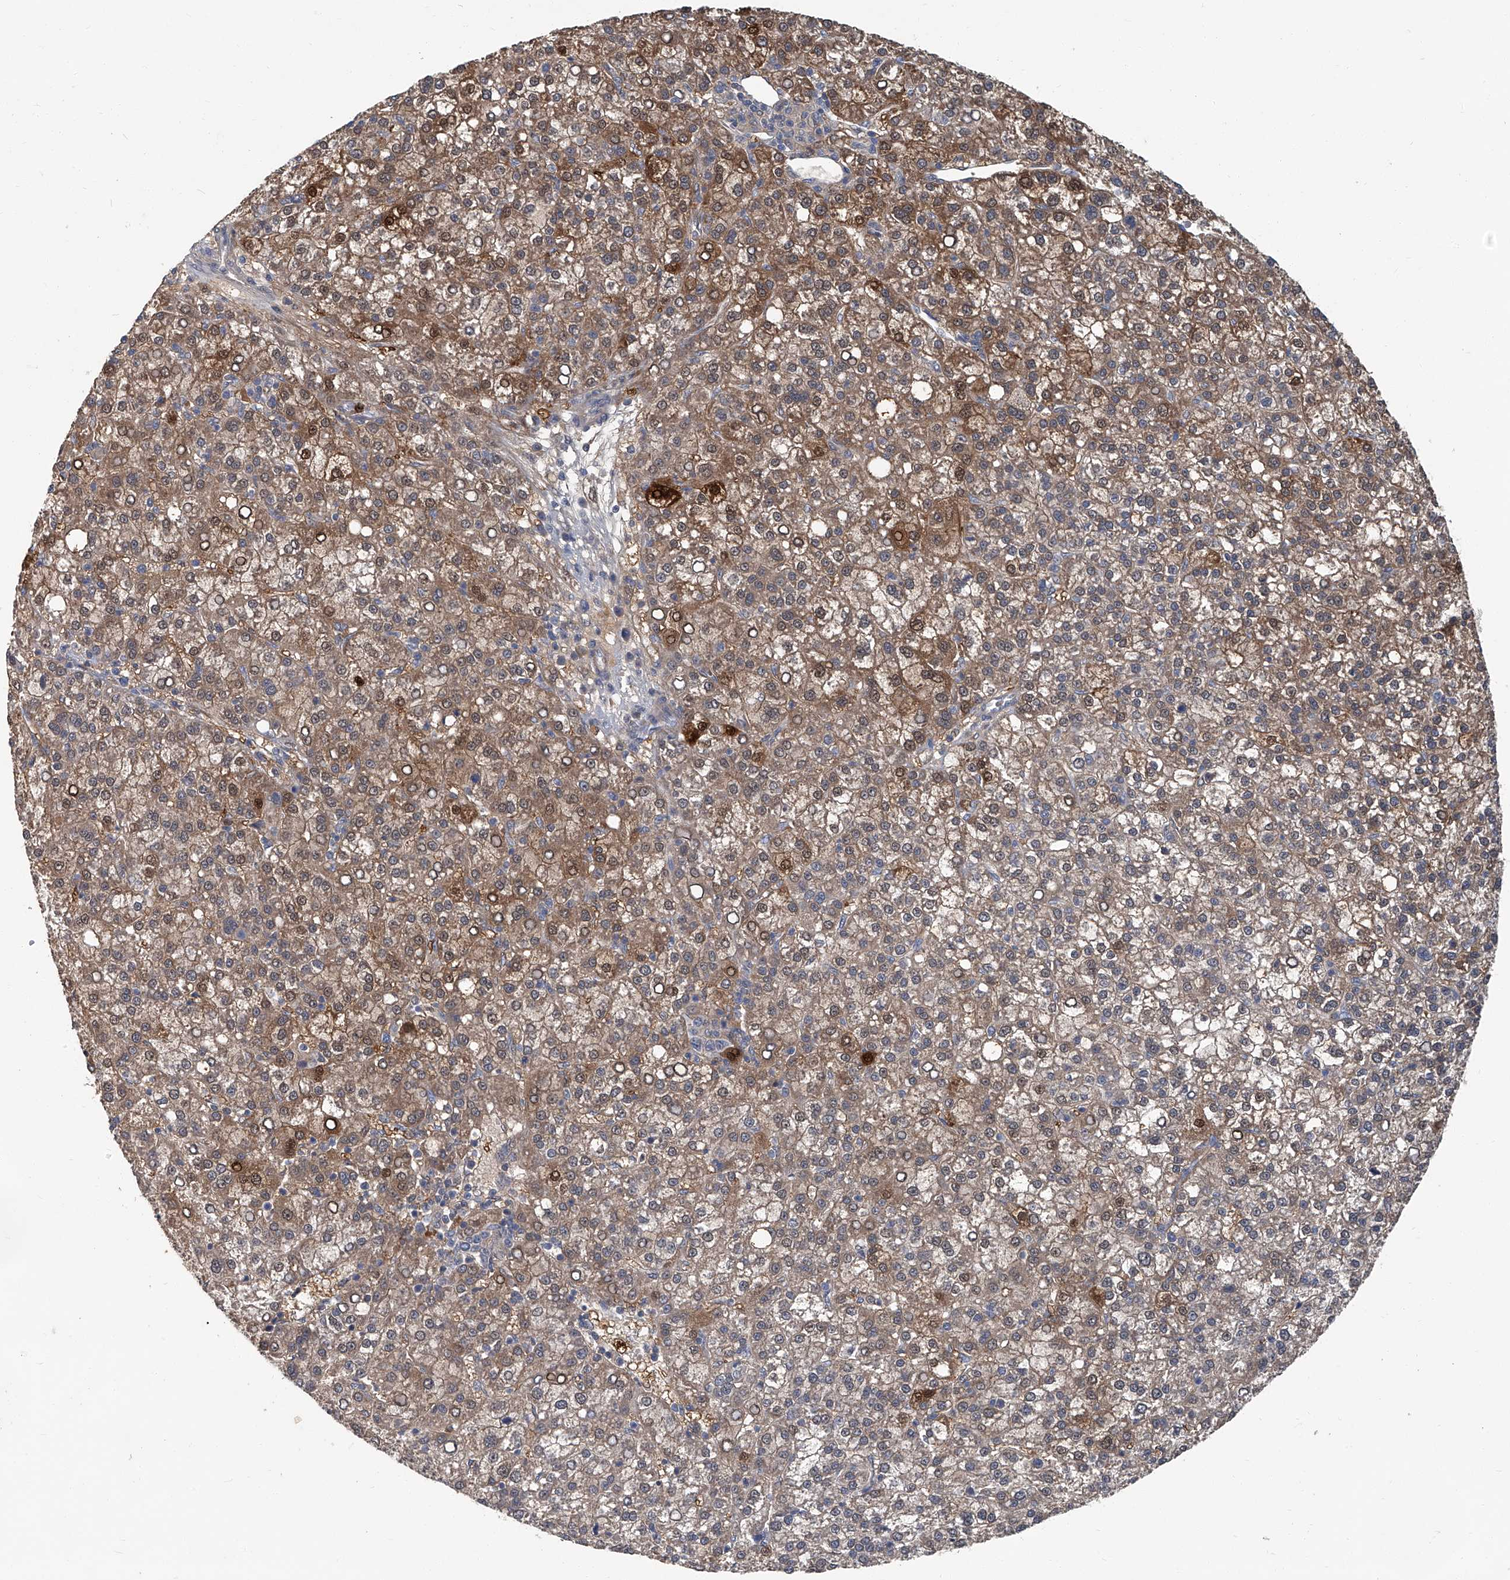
{"staining": {"intensity": "moderate", "quantity": ">75%", "location": "cytoplasmic/membranous,nuclear"}, "tissue": "liver cancer", "cell_type": "Tumor cells", "image_type": "cancer", "snomed": [{"axis": "morphology", "description": "Carcinoma, Hepatocellular, NOS"}, {"axis": "topography", "description": "Liver"}], "caption": "About >75% of tumor cells in liver cancer (hepatocellular carcinoma) demonstrate moderate cytoplasmic/membranous and nuclear protein expression as visualized by brown immunohistochemical staining.", "gene": "AKNAD1", "patient": {"sex": "female", "age": 58}}